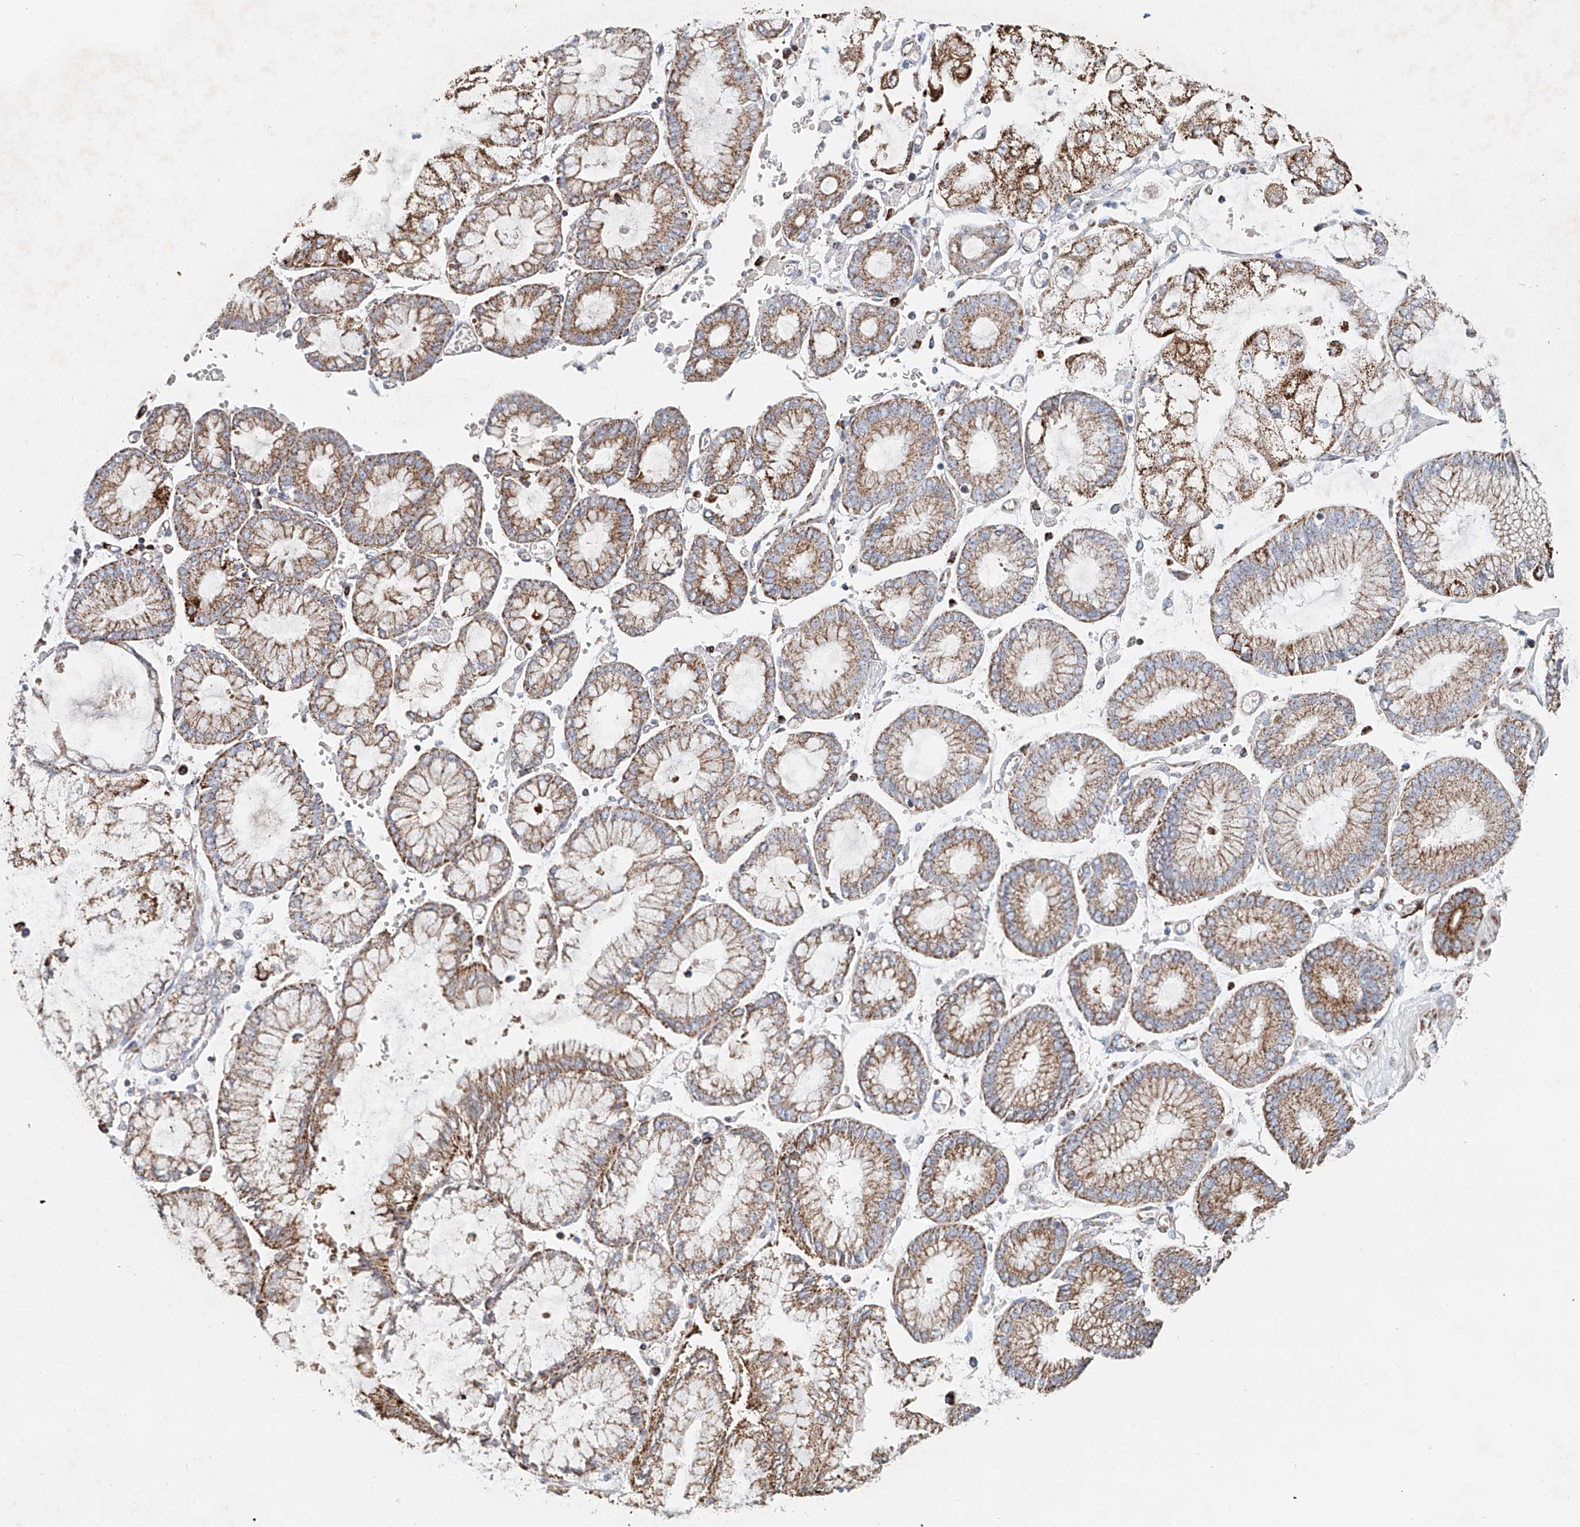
{"staining": {"intensity": "moderate", "quantity": ">75%", "location": "cytoplasmic/membranous"}, "tissue": "stomach cancer", "cell_type": "Tumor cells", "image_type": "cancer", "snomed": [{"axis": "morphology", "description": "Adenocarcinoma, NOS"}, {"axis": "topography", "description": "Stomach"}], "caption": "Stomach cancer (adenocarcinoma) tissue shows moderate cytoplasmic/membranous staining in about >75% of tumor cells", "gene": "CARD10", "patient": {"sex": "male", "age": 76}}